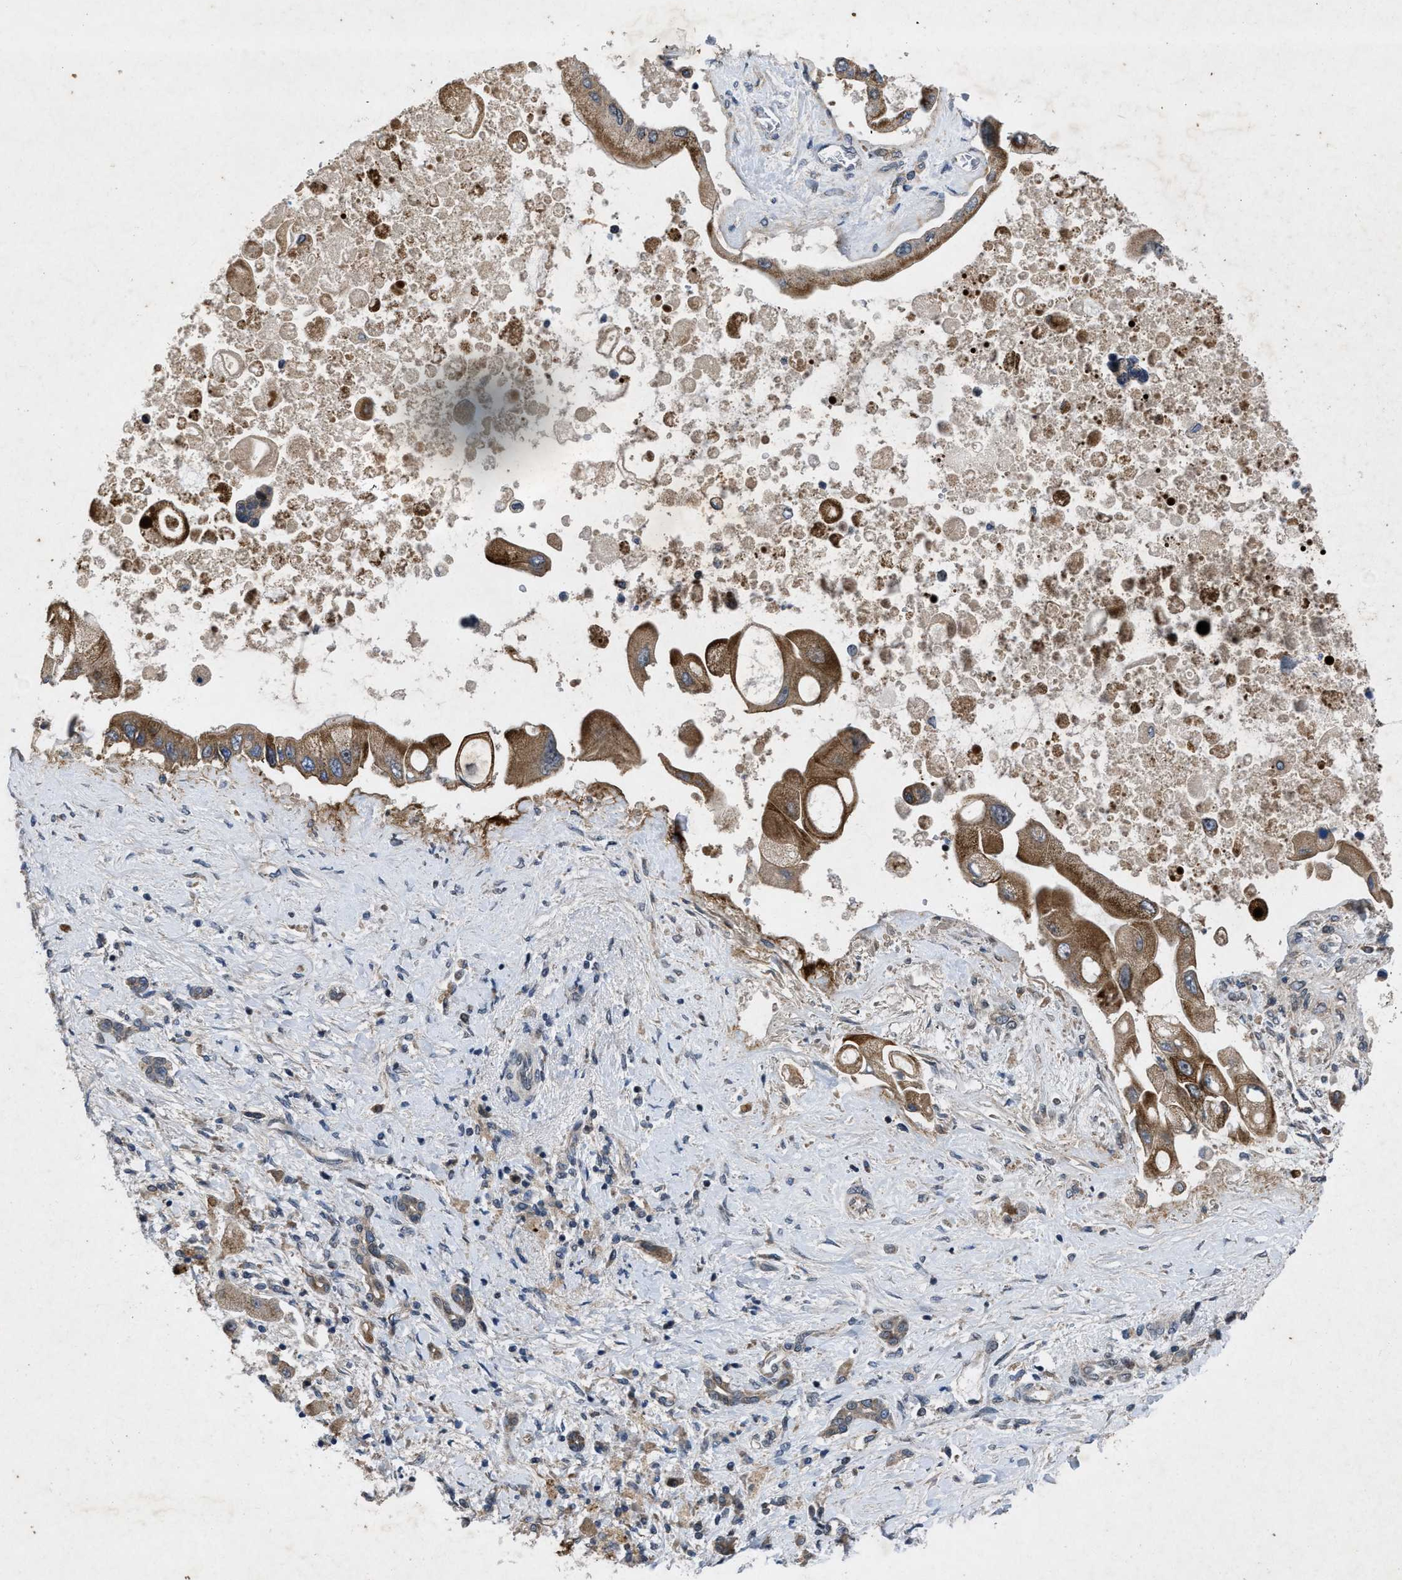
{"staining": {"intensity": "moderate", "quantity": ">75%", "location": "cytoplasmic/membranous"}, "tissue": "liver cancer", "cell_type": "Tumor cells", "image_type": "cancer", "snomed": [{"axis": "morphology", "description": "Cholangiocarcinoma"}, {"axis": "topography", "description": "Liver"}], "caption": "Protein analysis of liver cancer tissue exhibits moderate cytoplasmic/membranous expression in about >75% of tumor cells.", "gene": "ZNHIT1", "patient": {"sex": "male", "age": 50}}